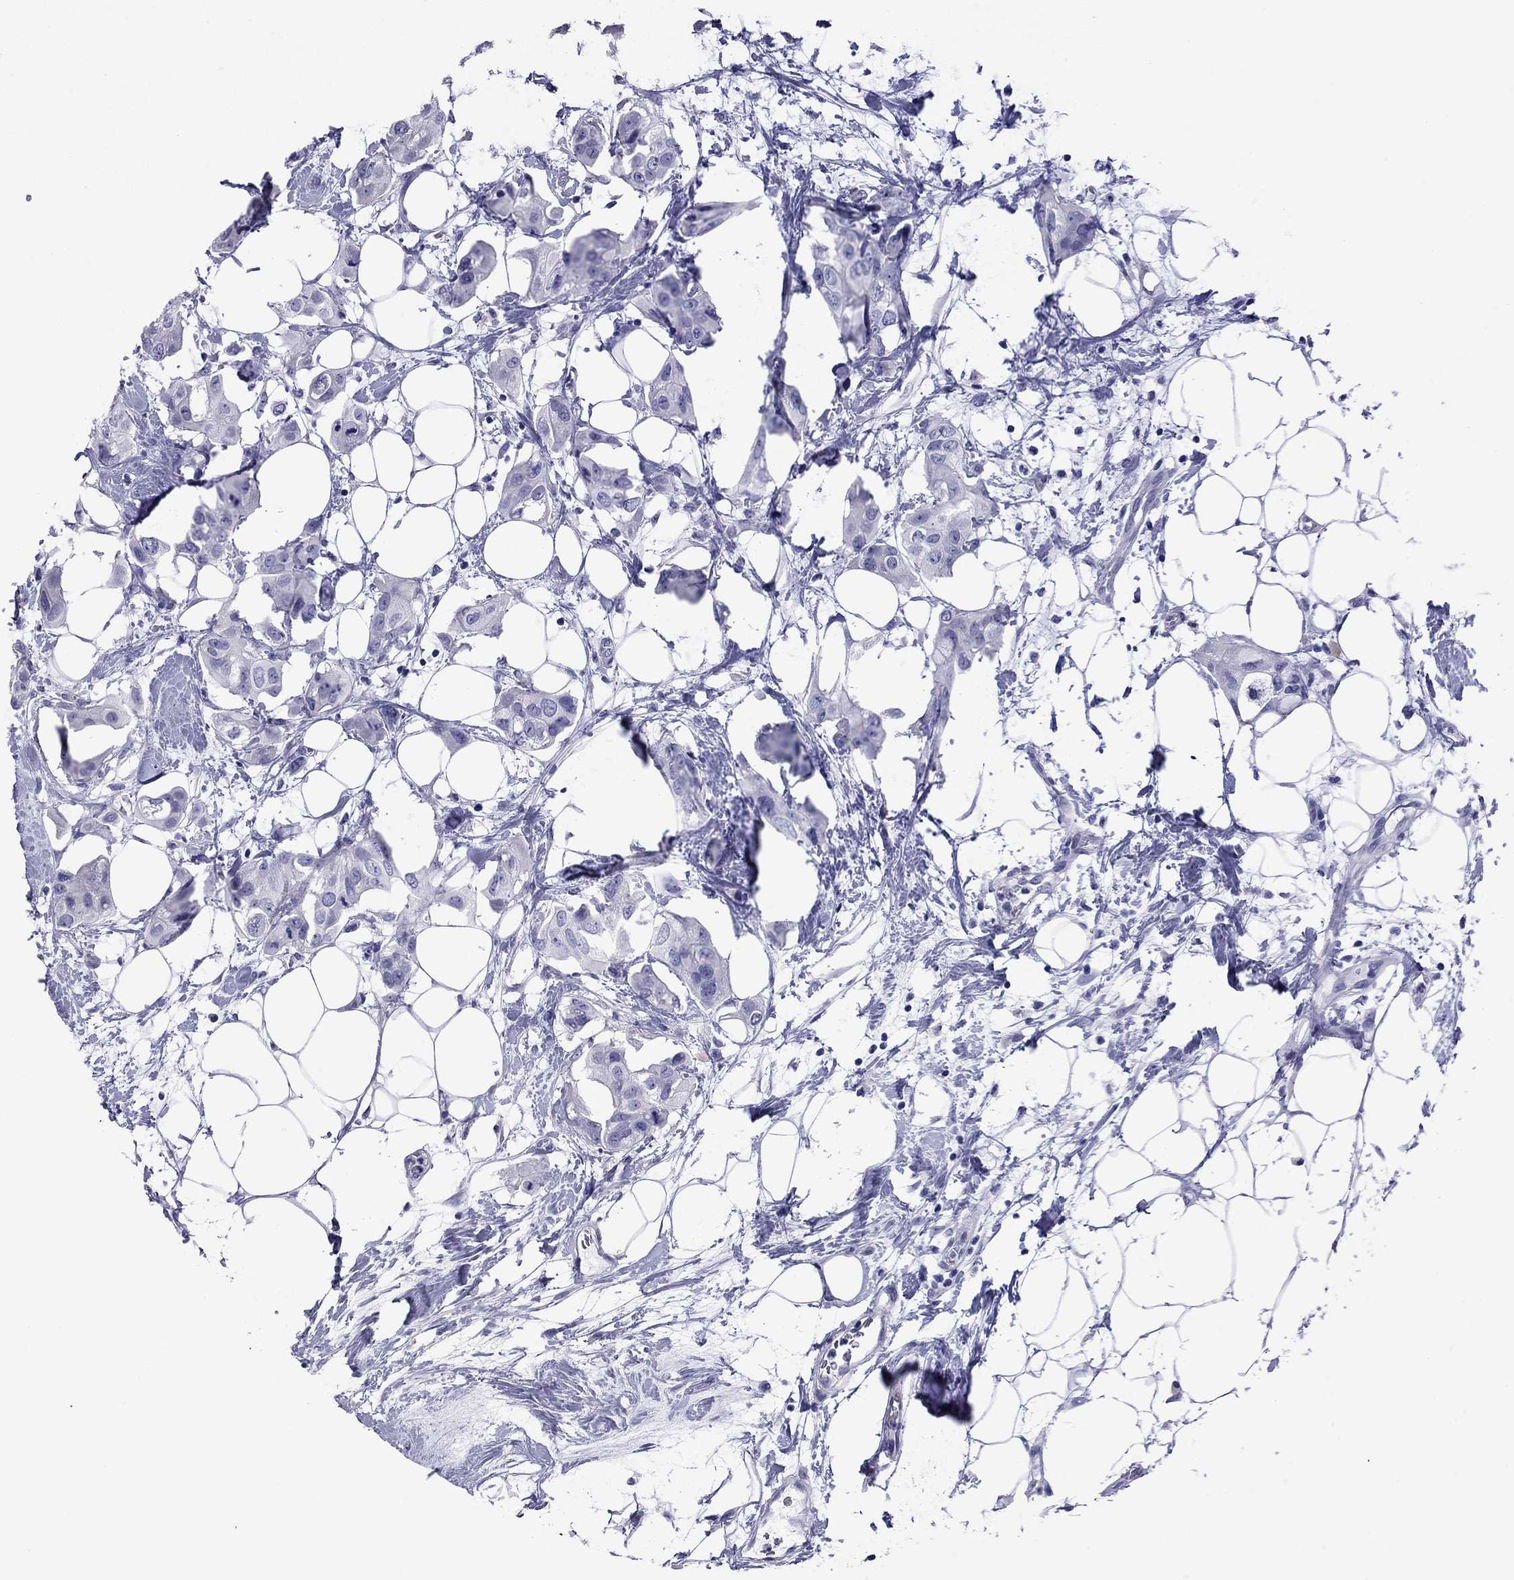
{"staining": {"intensity": "negative", "quantity": "none", "location": "none"}, "tissue": "breast cancer", "cell_type": "Tumor cells", "image_type": "cancer", "snomed": [{"axis": "morphology", "description": "Normal tissue, NOS"}, {"axis": "morphology", "description": "Duct carcinoma"}, {"axis": "topography", "description": "Breast"}], "caption": "Immunohistochemistry micrograph of neoplastic tissue: human breast cancer stained with DAB displays no significant protein staining in tumor cells. Nuclei are stained in blue.", "gene": "KIAA2012", "patient": {"sex": "female", "age": 40}}